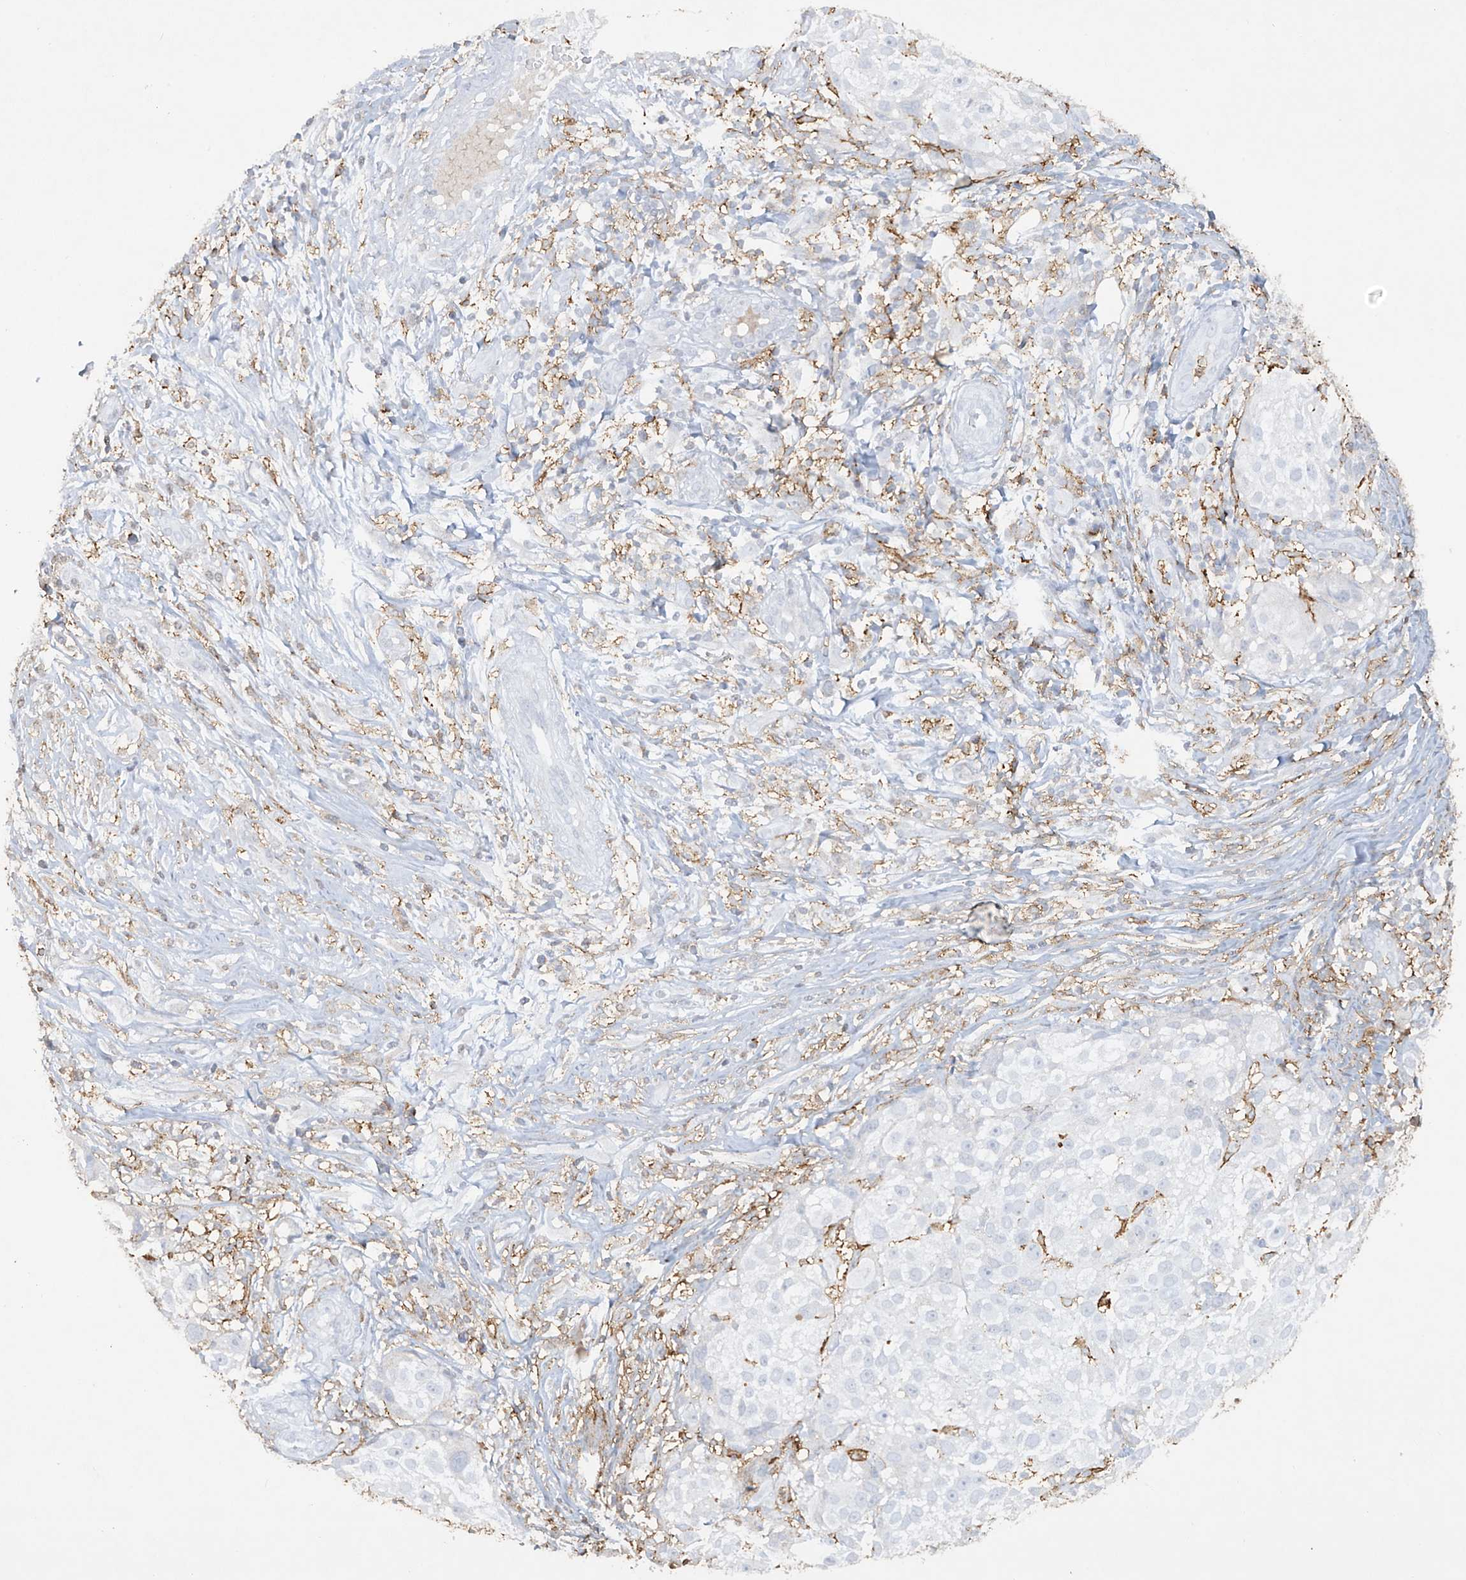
{"staining": {"intensity": "negative", "quantity": "none", "location": "none"}, "tissue": "melanoma", "cell_type": "Tumor cells", "image_type": "cancer", "snomed": [{"axis": "morphology", "description": "Necrosis, NOS"}, {"axis": "morphology", "description": "Malignant melanoma, NOS"}, {"axis": "topography", "description": "Skin"}], "caption": "IHC photomicrograph of neoplastic tissue: melanoma stained with DAB reveals no significant protein expression in tumor cells.", "gene": "FCGR3A", "patient": {"sex": "female", "age": 87}}